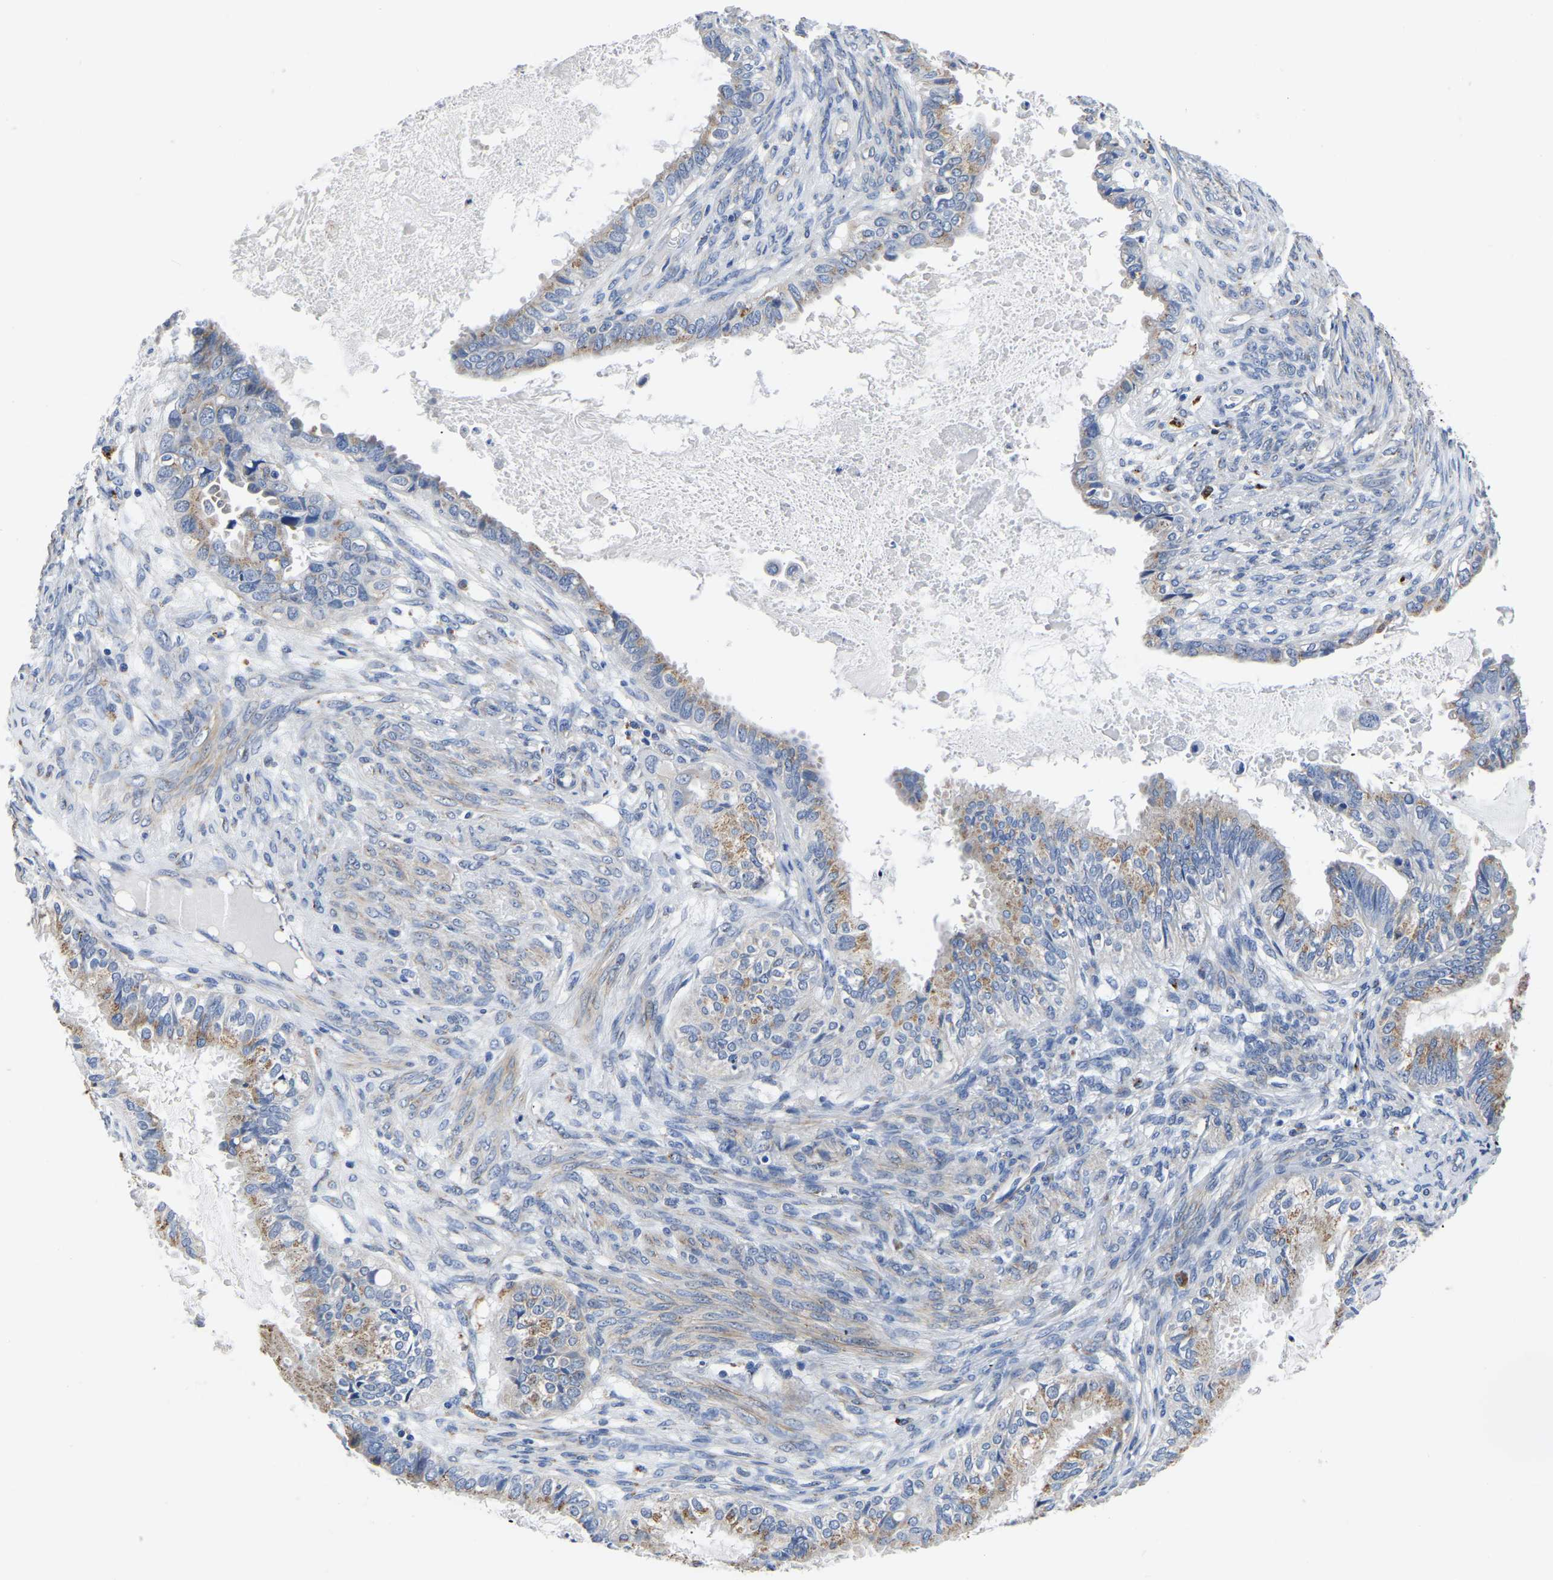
{"staining": {"intensity": "moderate", "quantity": "25%-75%", "location": "cytoplasmic/membranous"}, "tissue": "cervical cancer", "cell_type": "Tumor cells", "image_type": "cancer", "snomed": [{"axis": "morphology", "description": "Normal tissue, NOS"}, {"axis": "morphology", "description": "Adenocarcinoma, NOS"}, {"axis": "topography", "description": "Cervix"}, {"axis": "topography", "description": "Endometrium"}], "caption": "Cervical cancer (adenocarcinoma) tissue exhibits moderate cytoplasmic/membranous expression in approximately 25%-75% of tumor cells, visualized by immunohistochemistry.", "gene": "PDLIM7", "patient": {"sex": "female", "age": 86}}